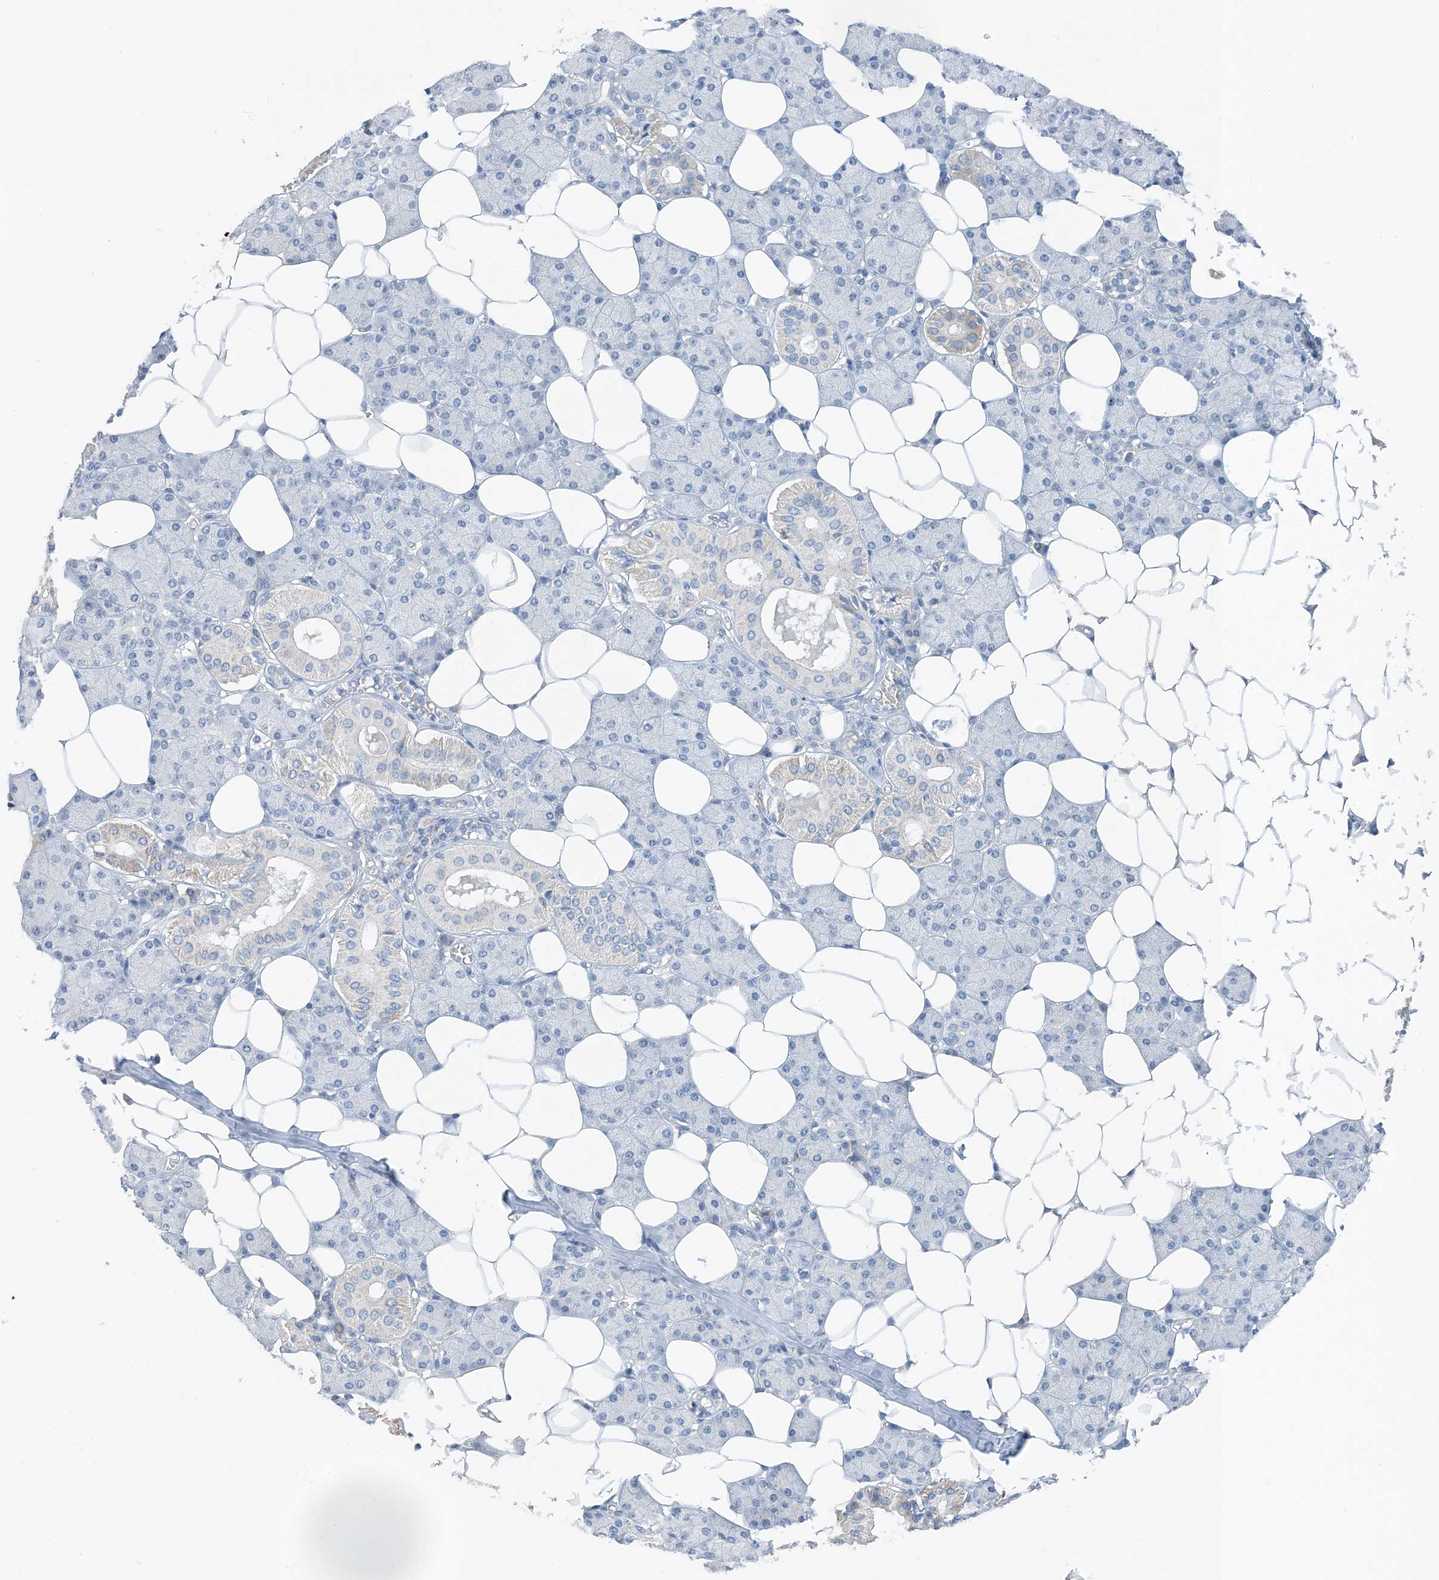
{"staining": {"intensity": "weak", "quantity": "<25%", "location": "cytoplasmic/membranous"}, "tissue": "salivary gland", "cell_type": "Glandular cells", "image_type": "normal", "snomed": [{"axis": "morphology", "description": "Normal tissue, NOS"}, {"axis": "topography", "description": "Salivary gland"}], "caption": "This is a histopathology image of immunohistochemistry staining of benign salivary gland, which shows no positivity in glandular cells.", "gene": "CTRL", "patient": {"sex": "female", "age": 33}}